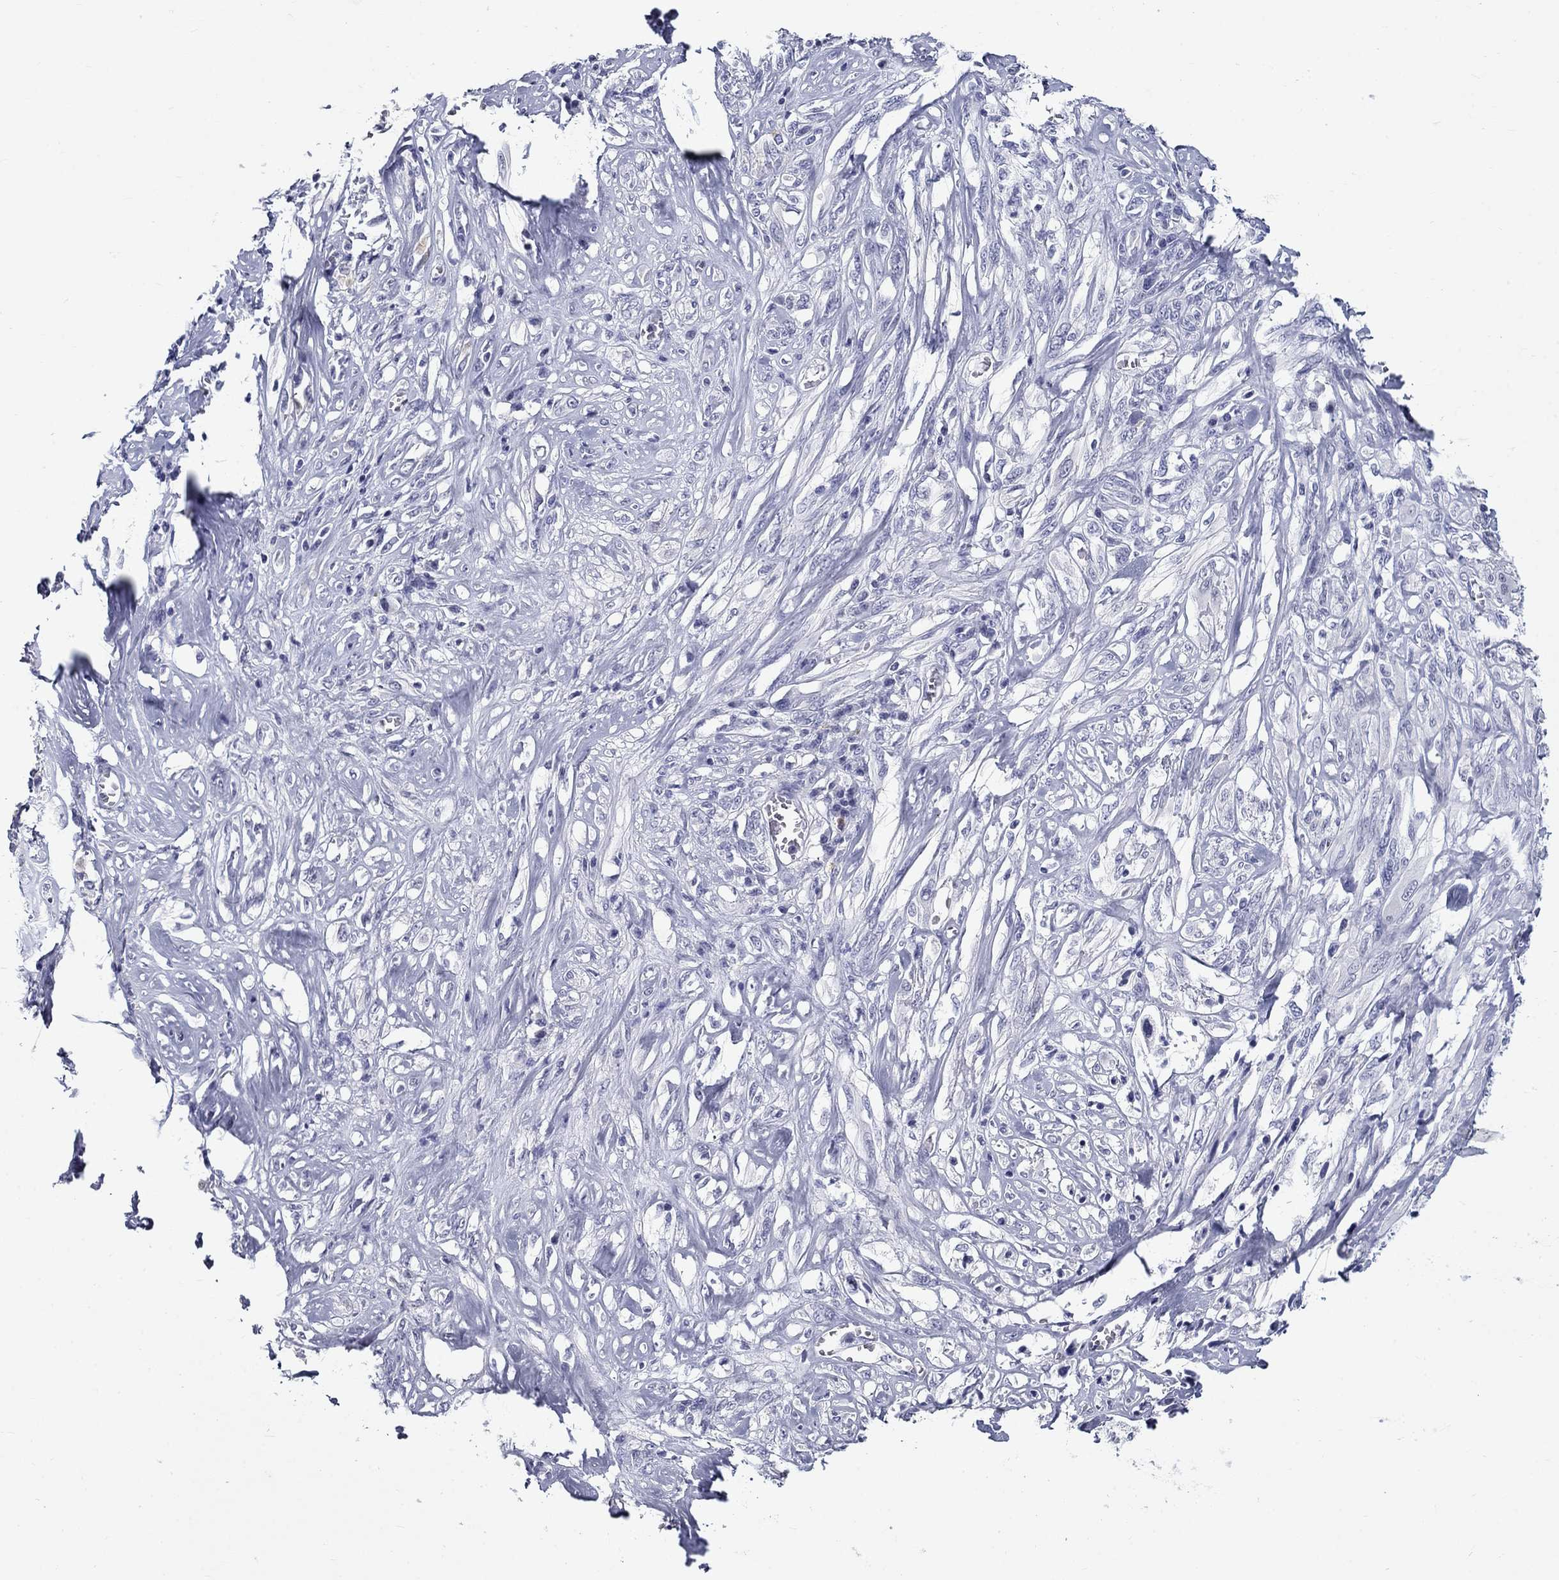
{"staining": {"intensity": "negative", "quantity": "none", "location": "none"}, "tissue": "melanoma", "cell_type": "Tumor cells", "image_type": "cancer", "snomed": [{"axis": "morphology", "description": "Malignant melanoma, NOS"}, {"axis": "topography", "description": "Skin"}], "caption": "There is no significant positivity in tumor cells of malignant melanoma. (DAB (3,3'-diaminobenzidine) IHC visualized using brightfield microscopy, high magnification).", "gene": "C4orf19", "patient": {"sex": "female", "age": 91}}